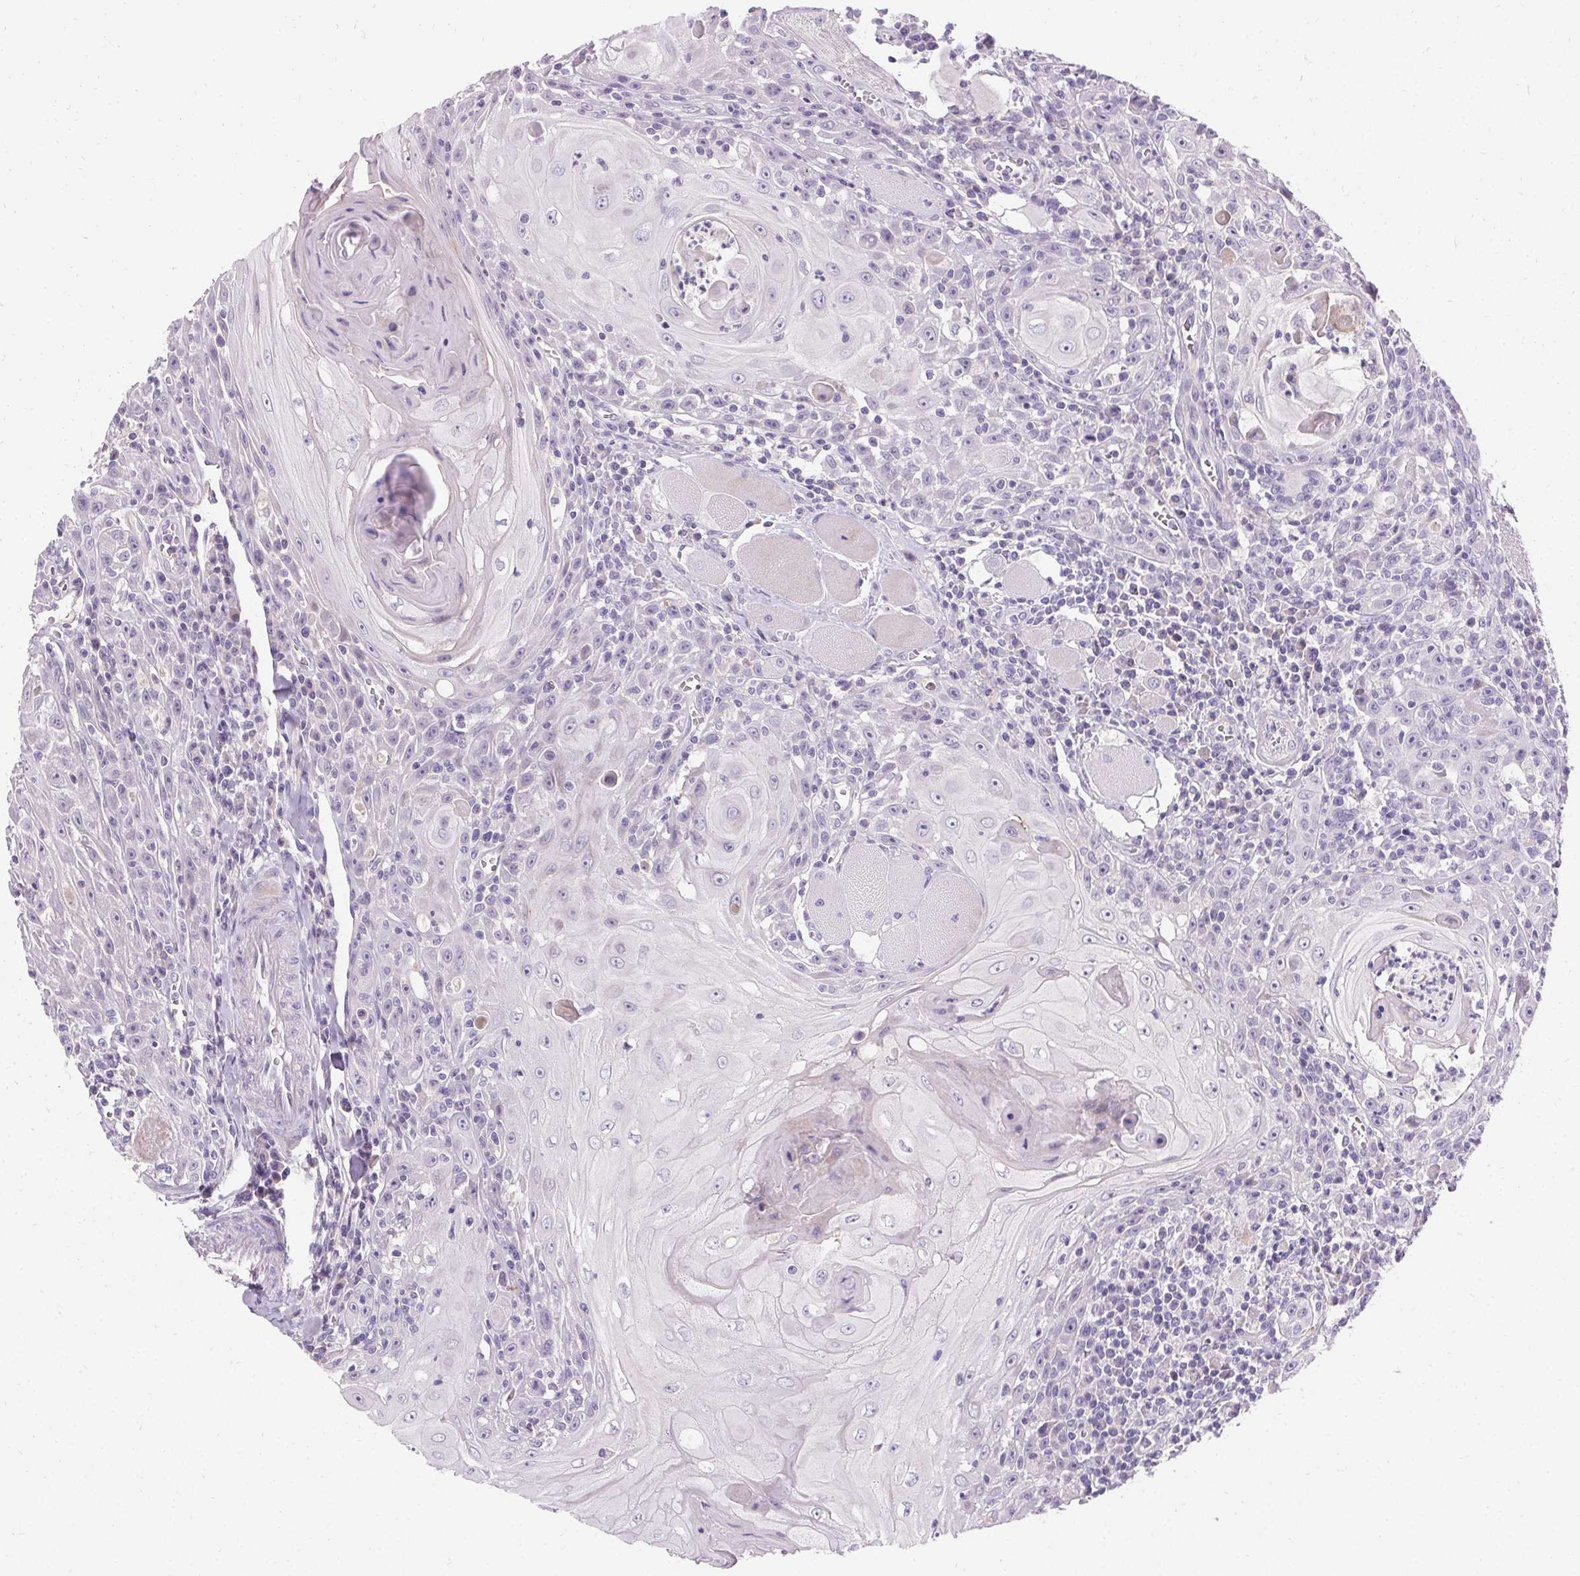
{"staining": {"intensity": "negative", "quantity": "none", "location": "none"}, "tissue": "head and neck cancer", "cell_type": "Tumor cells", "image_type": "cancer", "snomed": [{"axis": "morphology", "description": "Squamous cell carcinoma, NOS"}, {"axis": "topography", "description": "Head-Neck"}], "caption": "Tumor cells show no significant protein expression in head and neck cancer (squamous cell carcinoma).", "gene": "TRIP13", "patient": {"sex": "male", "age": 52}}